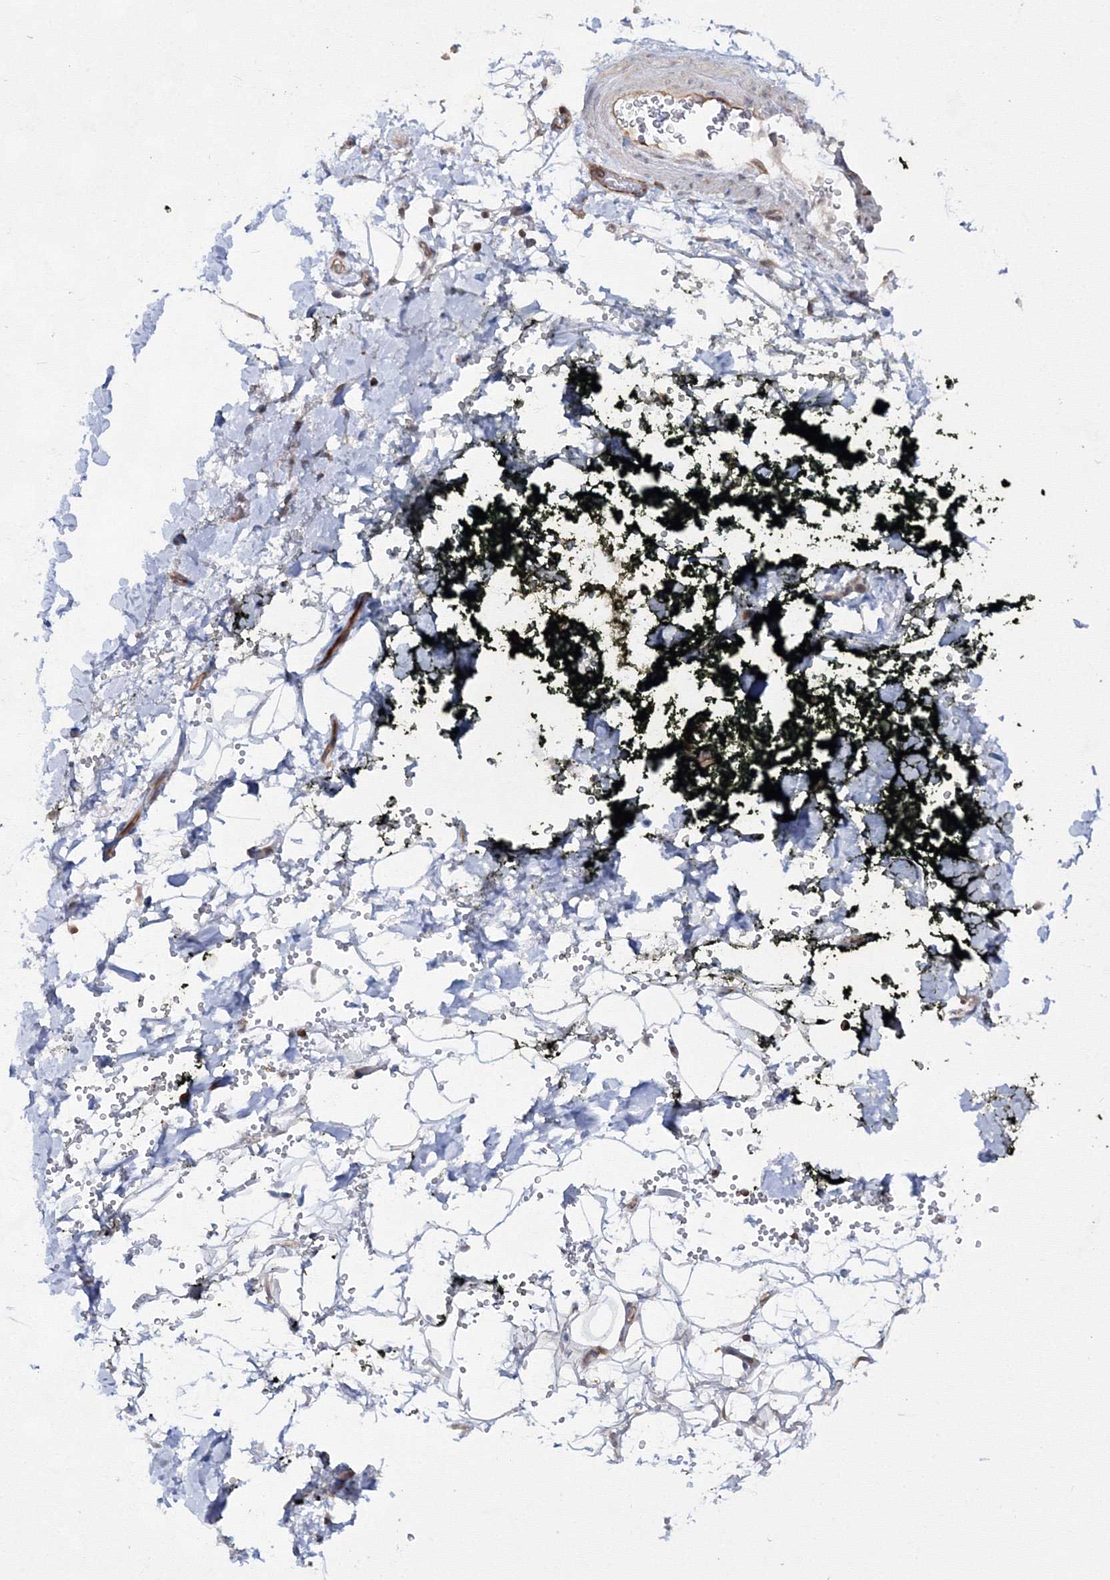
{"staining": {"intensity": "negative", "quantity": "none", "location": "none"}, "tissue": "adipose tissue", "cell_type": "Adipocytes", "image_type": "normal", "snomed": [{"axis": "morphology", "description": "Normal tissue, NOS"}, {"axis": "morphology", "description": "Adenocarcinoma, NOS"}, {"axis": "topography", "description": "Pancreas"}, {"axis": "topography", "description": "Peripheral nerve tissue"}], "caption": "IHC histopathology image of benign human adipose tissue stained for a protein (brown), which reveals no positivity in adipocytes.", "gene": "HARS1", "patient": {"sex": "male", "age": 59}}